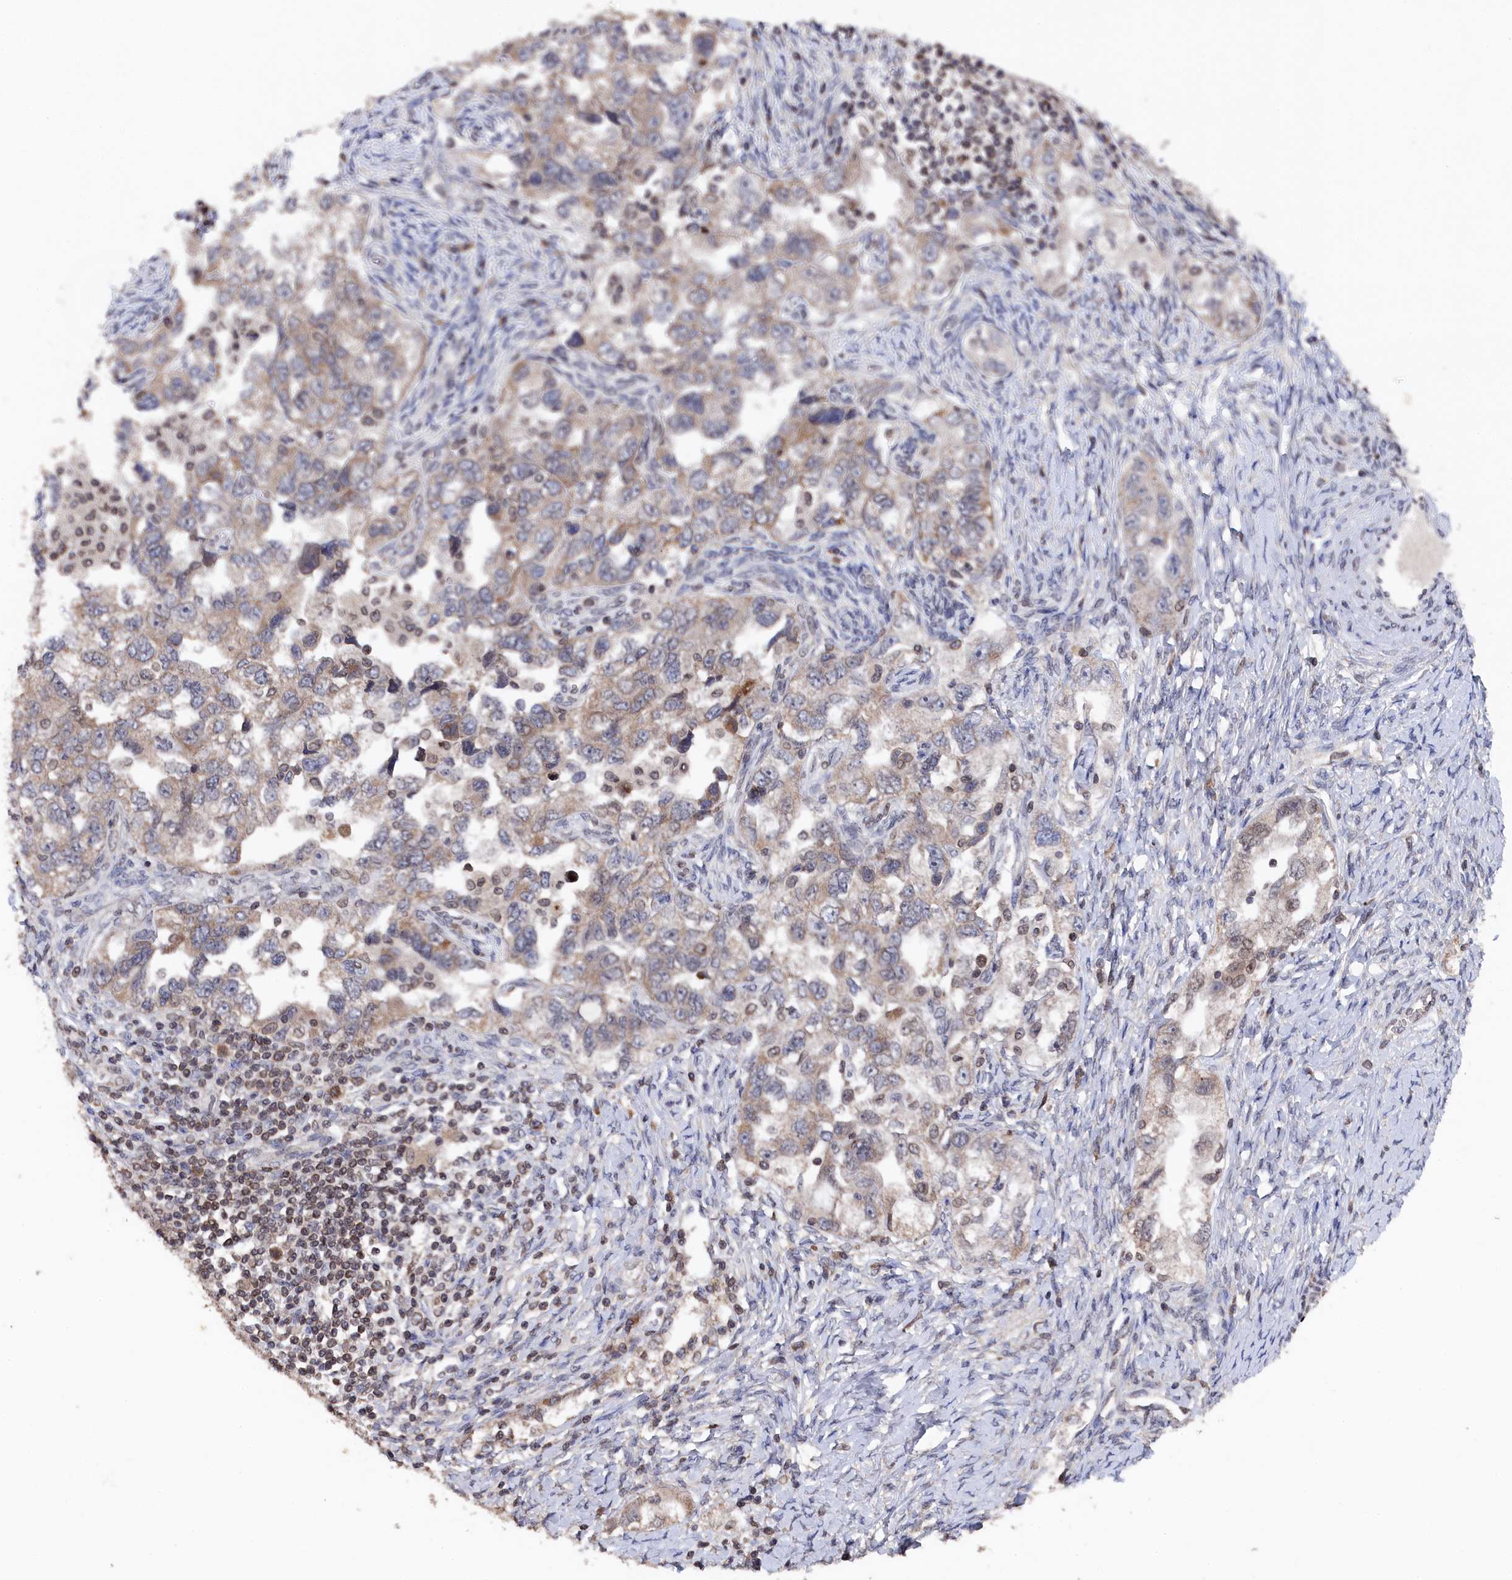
{"staining": {"intensity": "weak", "quantity": ">75%", "location": "cytoplasmic/membranous"}, "tissue": "ovarian cancer", "cell_type": "Tumor cells", "image_type": "cancer", "snomed": [{"axis": "morphology", "description": "Carcinoma, NOS"}, {"axis": "morphology", "description": "Cystadenocarcinoma, serous, NOS"}, {"axis": "topography", "description": "Ovary"}], "caption": "Brown immunohistochemical staining in human ovarian cancer displays weak cytoplasmic/membranous expression in about >75% of tumor cells. (DAB IHC with brightfield microscopy, high magnification).", "gene": "ANKEF1", "patient": {"sex": "female", "age": 69}}